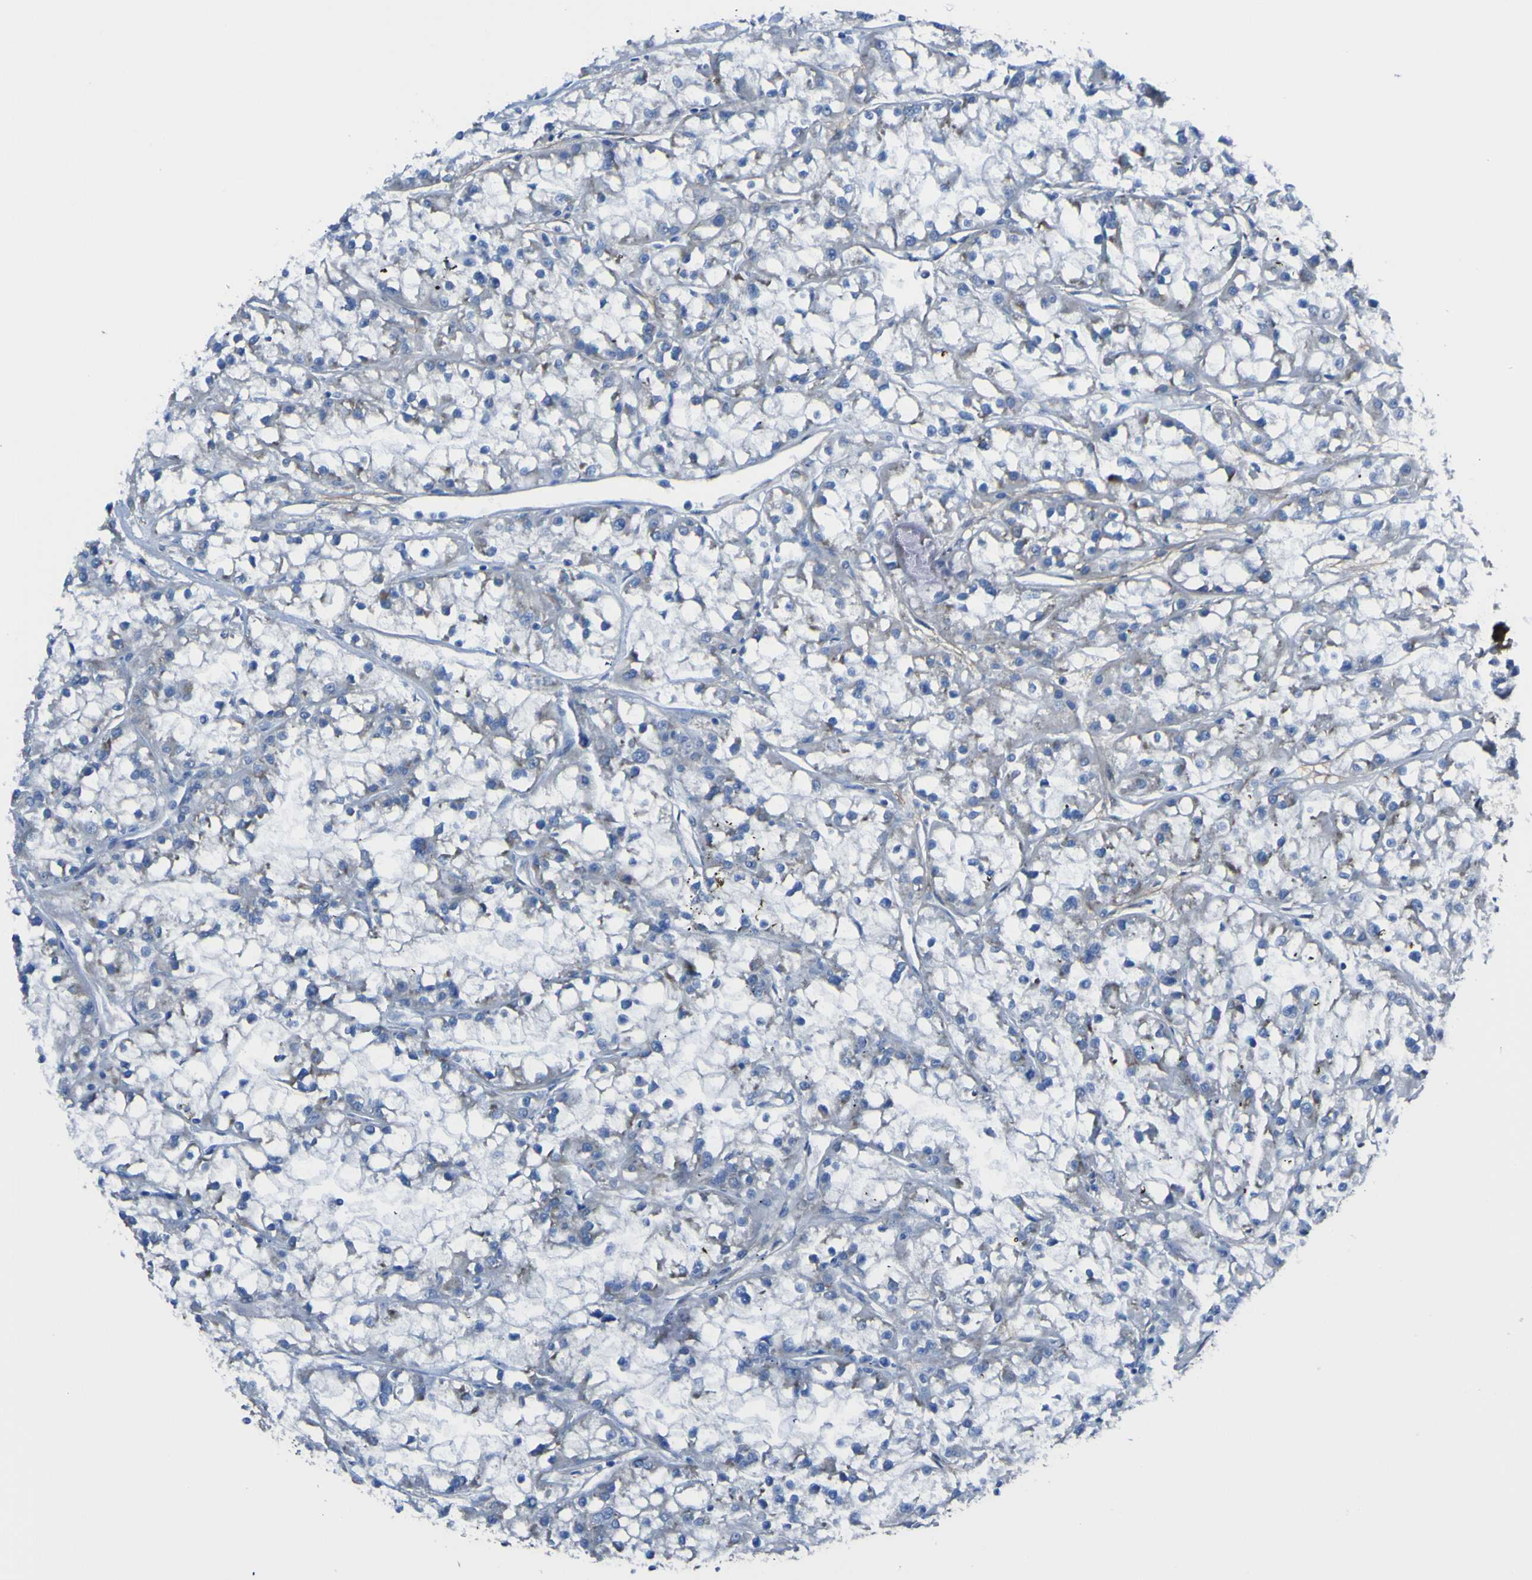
{"staining": {"intensity": "negative", "quantity": "none", "location": "none"}, "tissue": "renal cancer", "cell_type": "Tumor cells", "image_type": "cancer", "snomed": [{"axis": "morphology", "description": "Adenocarcinoma, NOS"}, {"axis": "topography", "description": "Kidney"}], "caption": "This is a histopathology image of immunohistochemistry staining of renal cancer (adenocarcinoma), which shows no expression in tumor cells.", "gene": "LRRN1", "patient": {"sex": "female", "age": 52}}